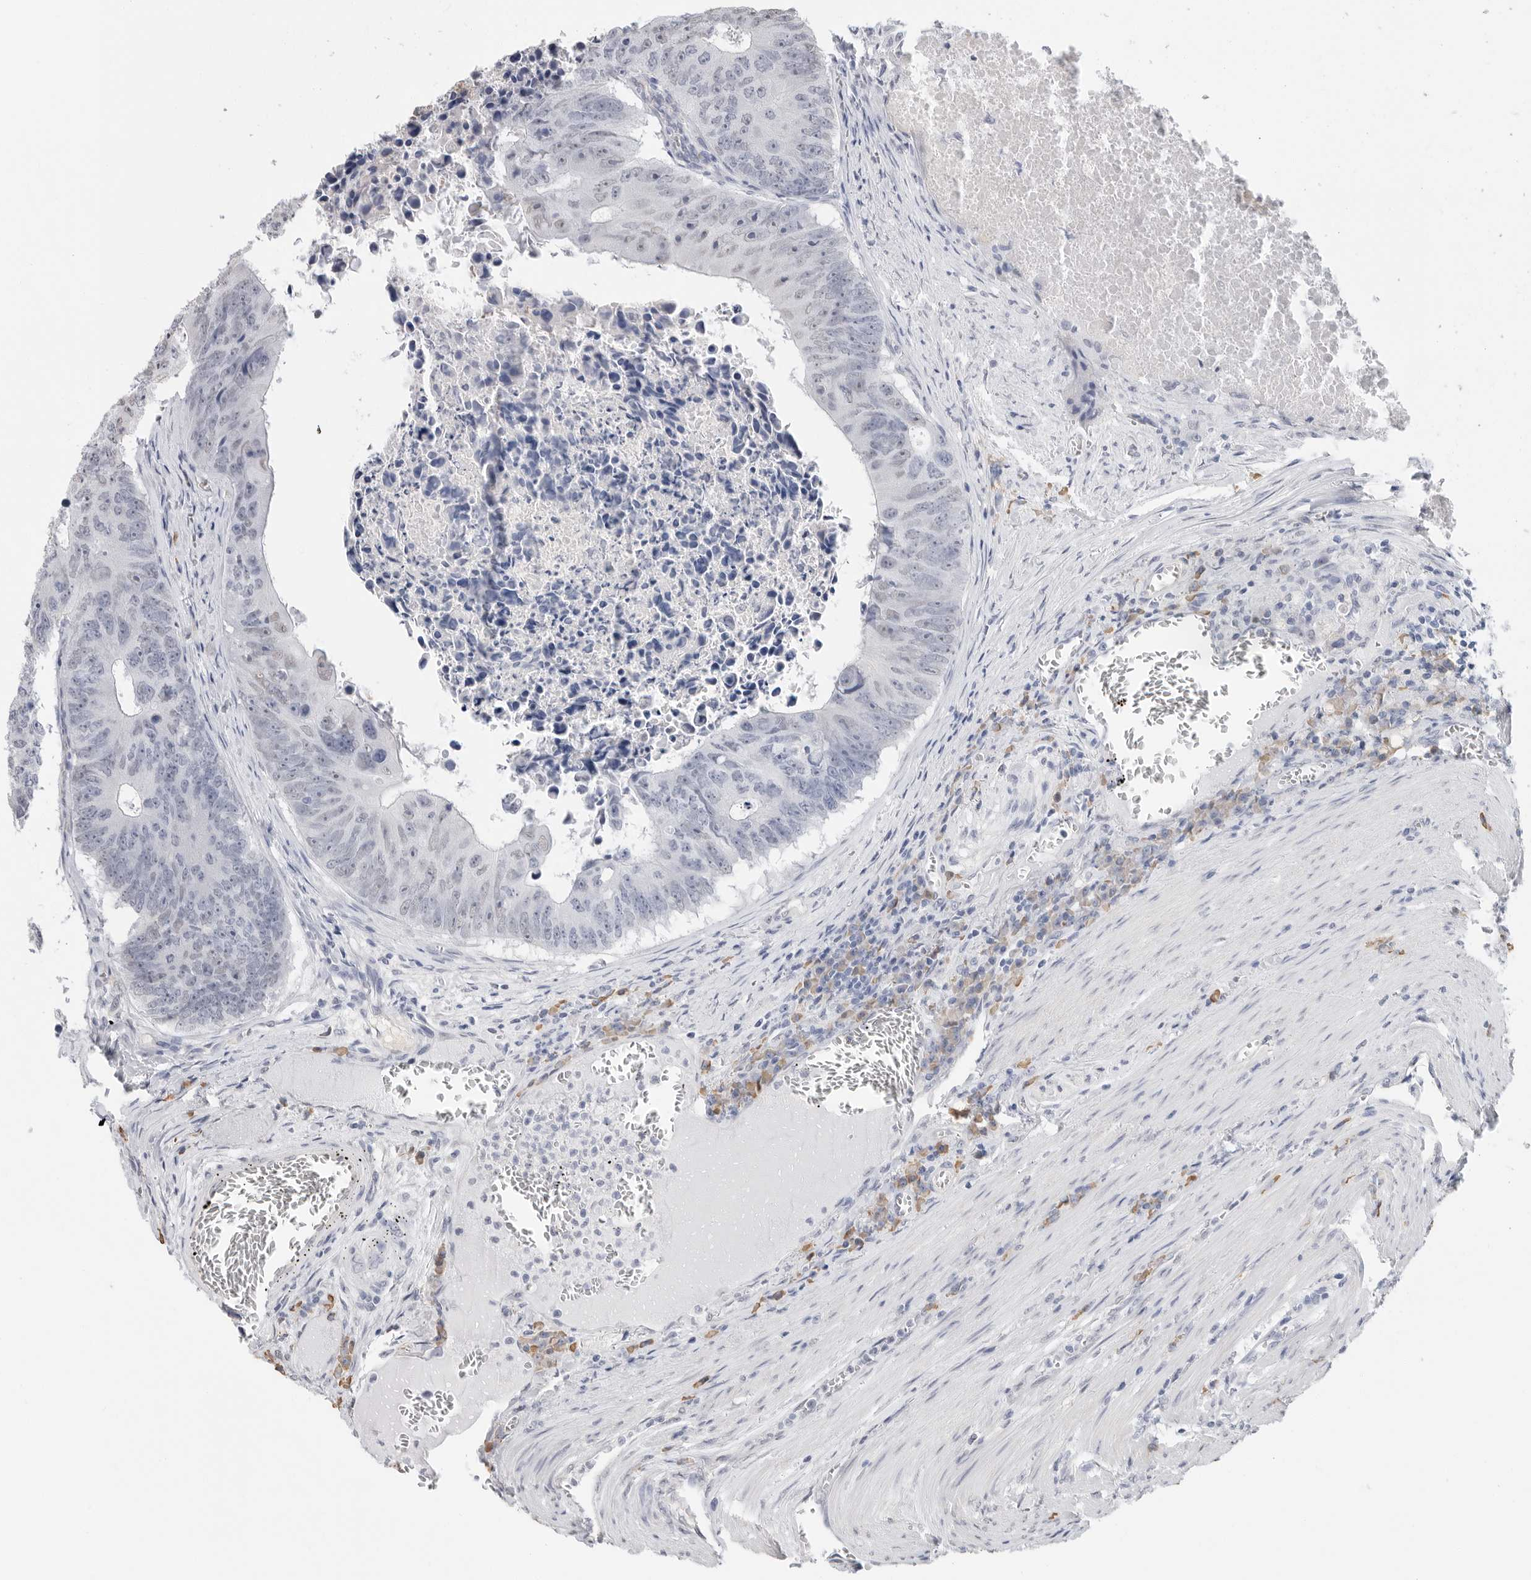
{"staining": {"intensity": "negative", "quantity": "none", "location": "none"}, "tissue": "colorectal cancer", "cell_type": "Tumor cells", "image_type": "cancer", "snomed": [{"axis": "morphology", "description": "Adenocarcinoma, NOS"}, {"axis": "topography", "description": "Colon"}], "caption": "Tumor cells show no significant positivity in colorectal cancer (adenocarcinoma). The staining is performed using DAB brown chromogen with nuclei counter-stained in using hematoxylin.", "gene": "ARHGEF10", "patient": {"sex": "male", "age": 87}}